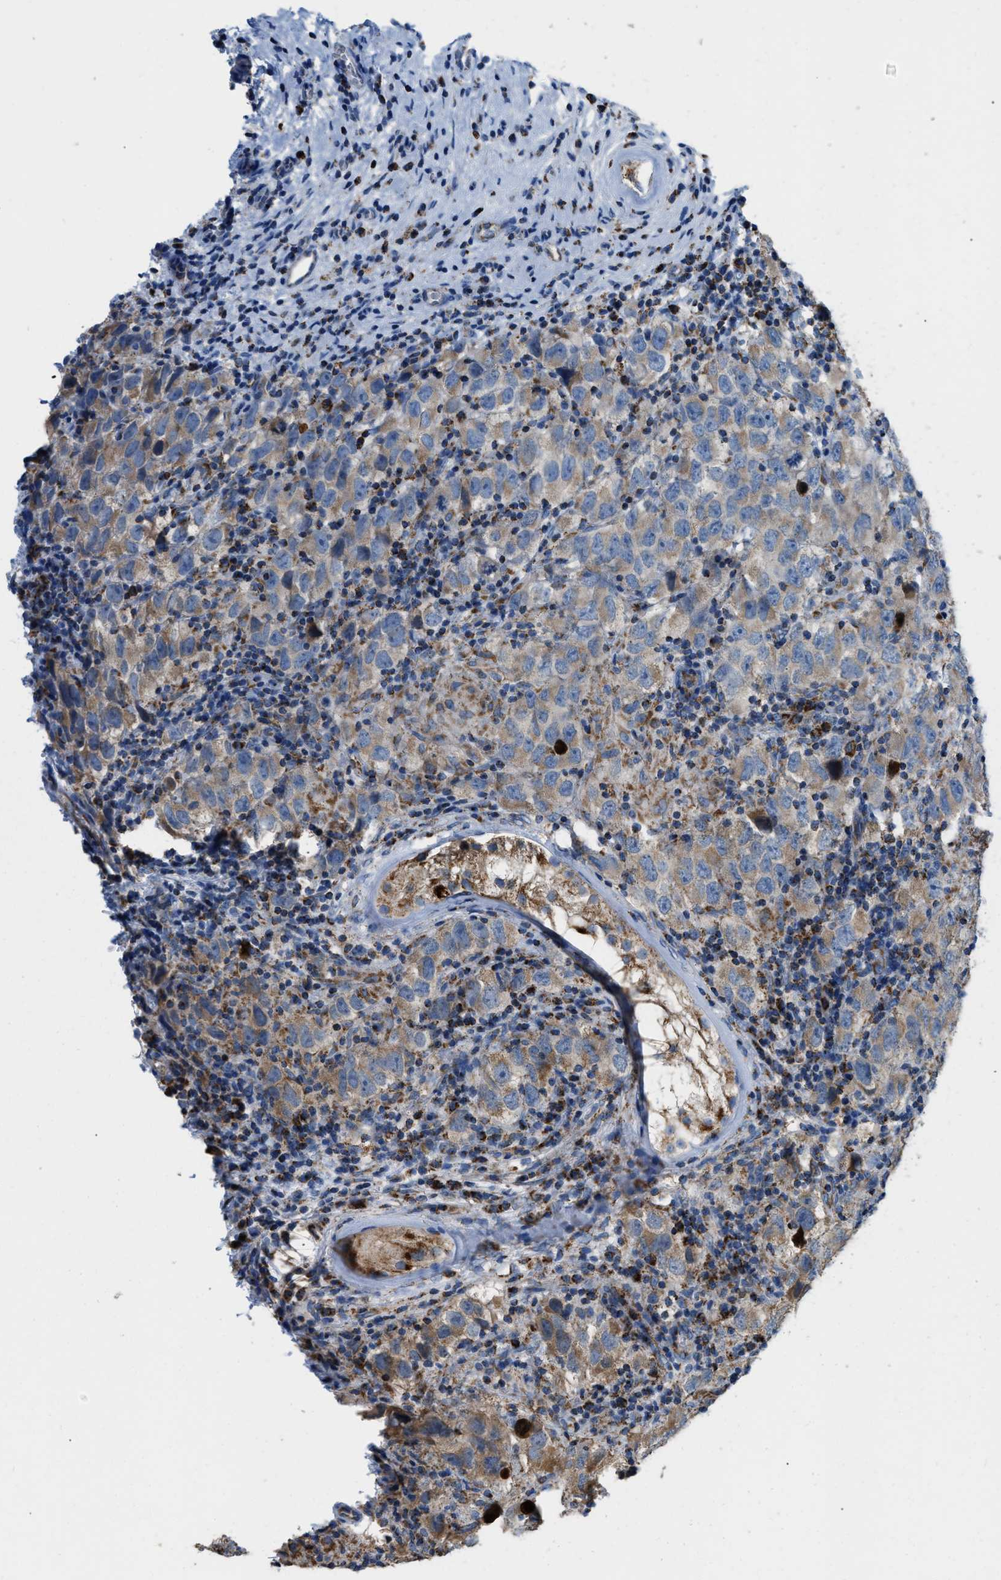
{"staining": {"intensity": "weak", "quantity": ">75%", "location": "cytoplasmic/membranous"}, "tissue": "testis cancer", "cell_type": "Tumor cells", "image_type": "cancer", "snomed": [{"axis": "morphology", "description": "Carcinoma, Embryonal, NOS"}, {"axis": "topography", "description": "Testis"}], "caption": "Testis cancer tissue reveals weak cytoplasmic/membranous staining in approximately >75% of tumor cells (DAB (3,3'-diaminobenzidine) IHC with brightfield microscopy, high magnification).", "gene": "ETFB", "patient": {"sex": "male", "age": 21}}